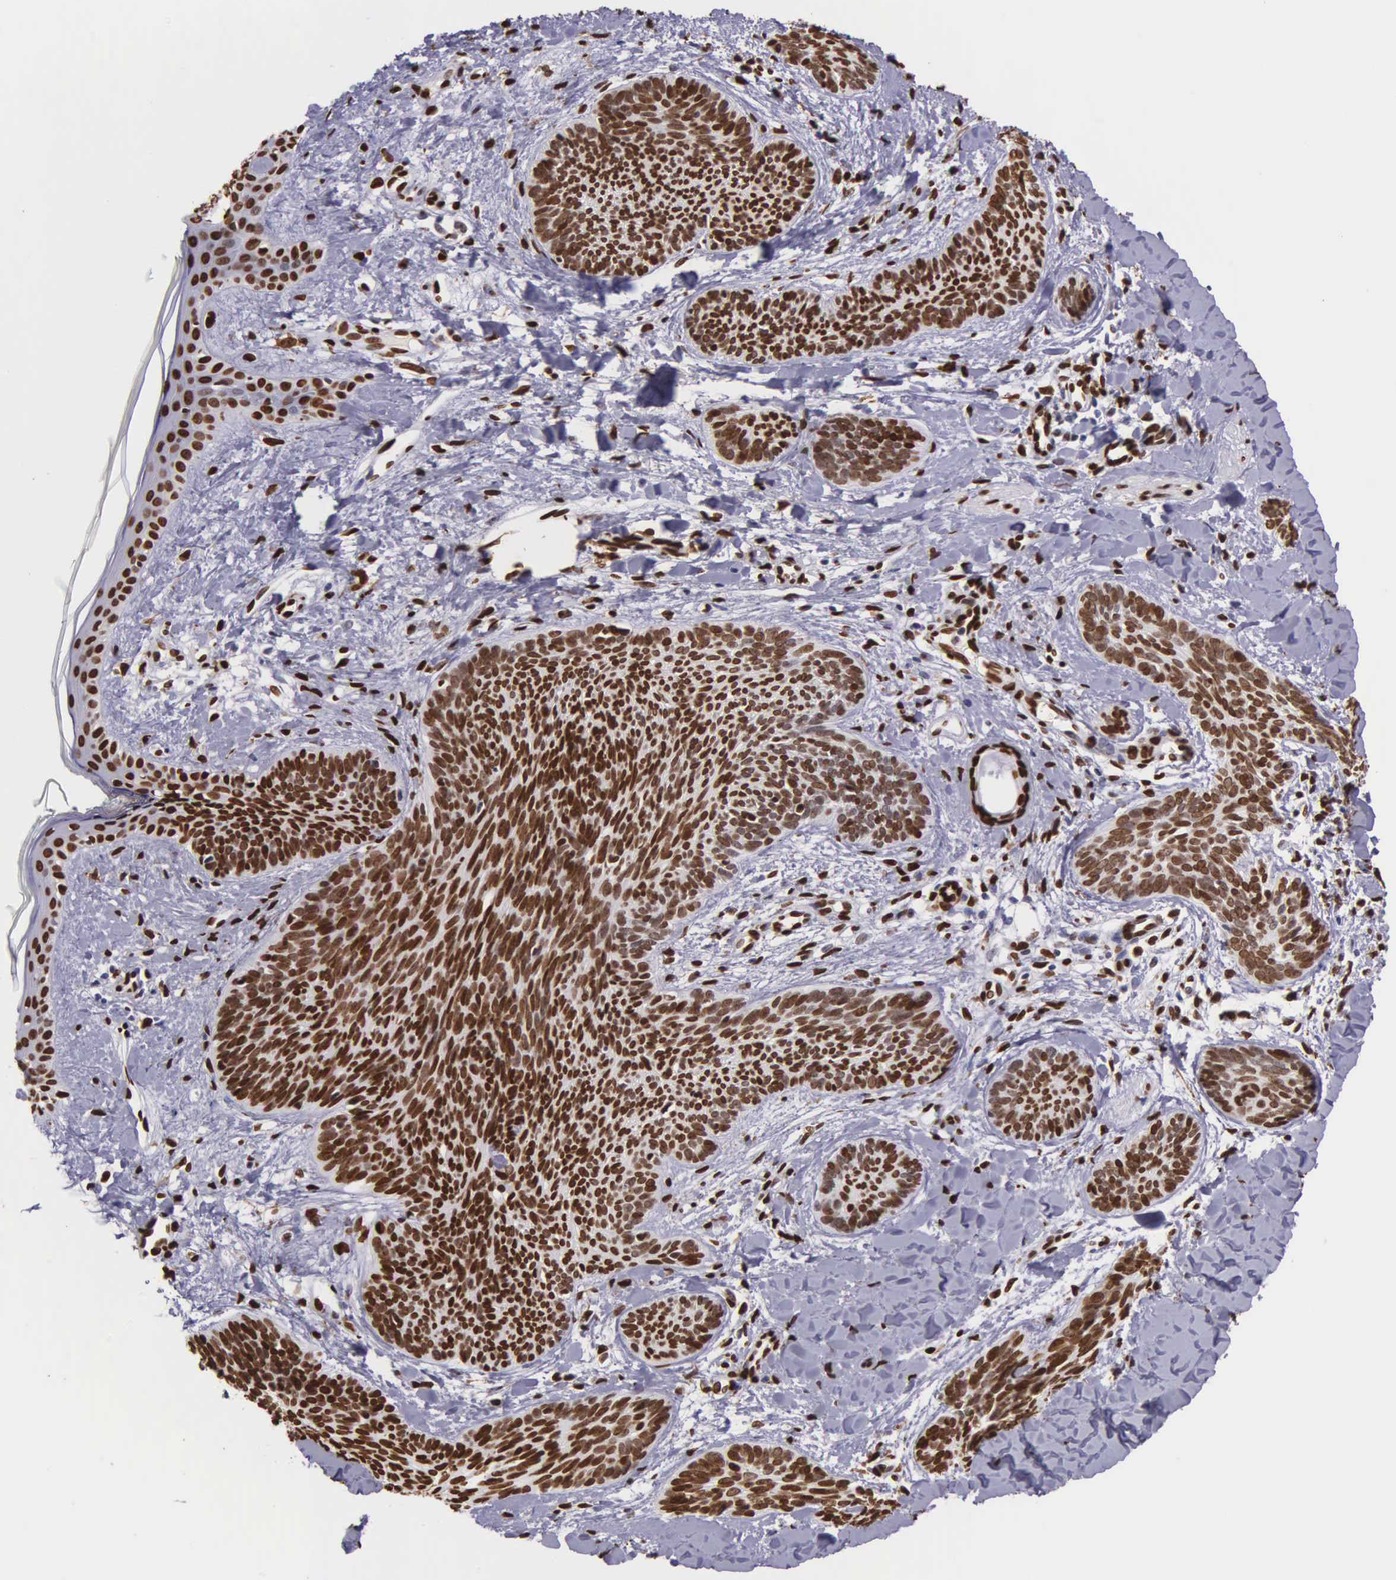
{"staining": {"intensity": "strong", "quantity": ">75%", "location": "nuclear"}, "tissue": "skin cancer", "cell_type": "Tumor cells", "image_type": "cancer", "snomed": [{"axis": "morphology", "description": "Basal cell carcinoma"}, {"axis": "topography", "description": "Skin"}], "caption": "Protein staining by immunohistochemistry reveals strong nuclear staining in about >75% of tumor cells in skin cancer.", "gene": "H1-0", "patient": {"sex": "female", "age": 81}}